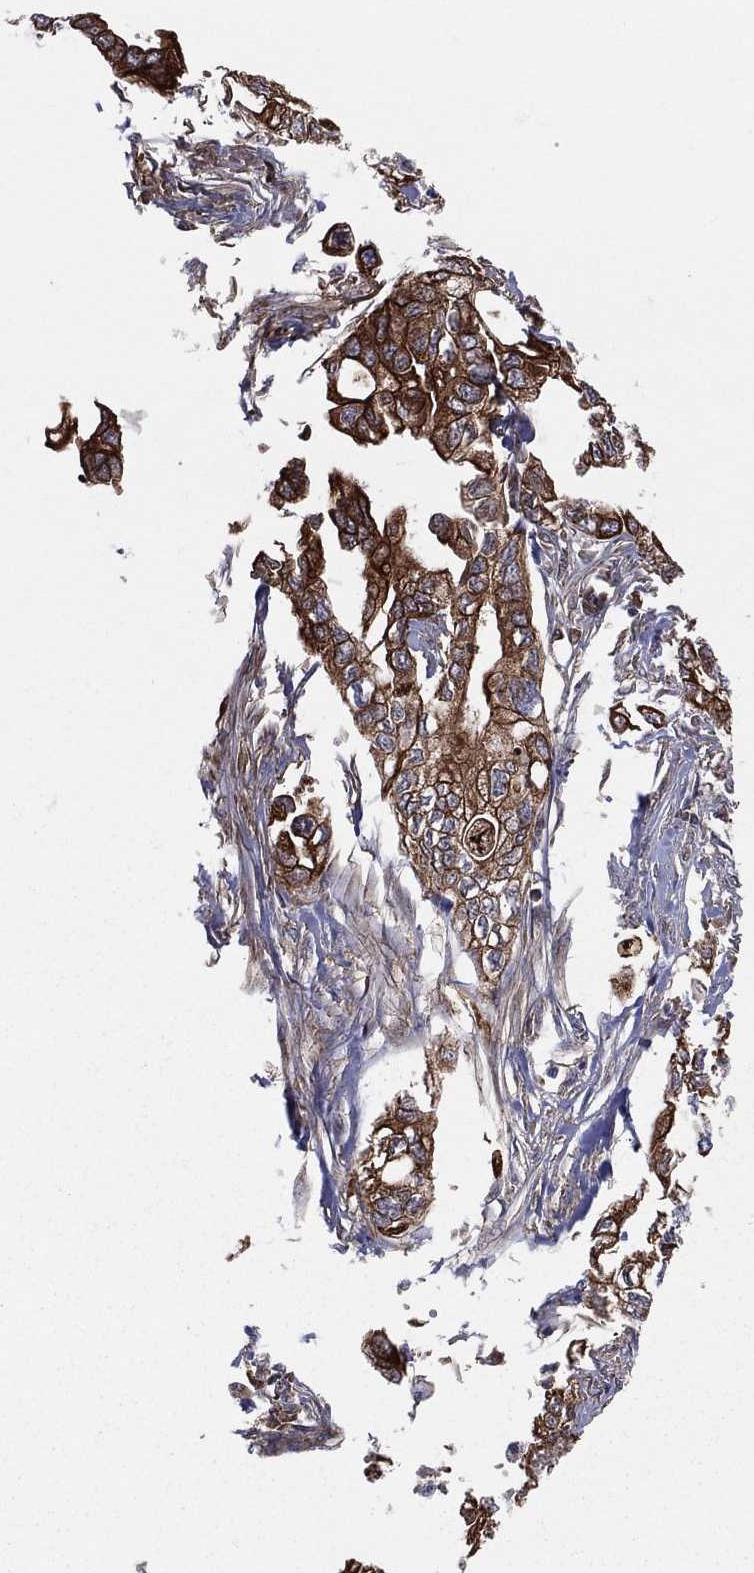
{"staining": {"intensity": "strong", "quantity": ">75%", "location": "cytoplasmic/membranous"}, "tissue": "pancreatic cancer", "cell_type": "Tumor cells", "image_type": "cancer", "snomed": [{"axis": "morphology", "description": "Adenocarcinoma, NOS"}, {"axis": "topography", "description": "Pancreas"}], "caption": "Strong cytoplasmic/membranous protein staining is seen in approximately >75% of tumor cells in pancreatic cancer (adenocarcinoma).", "gene": "MIX23", "patient": {"sex": "male", "age": 68}}